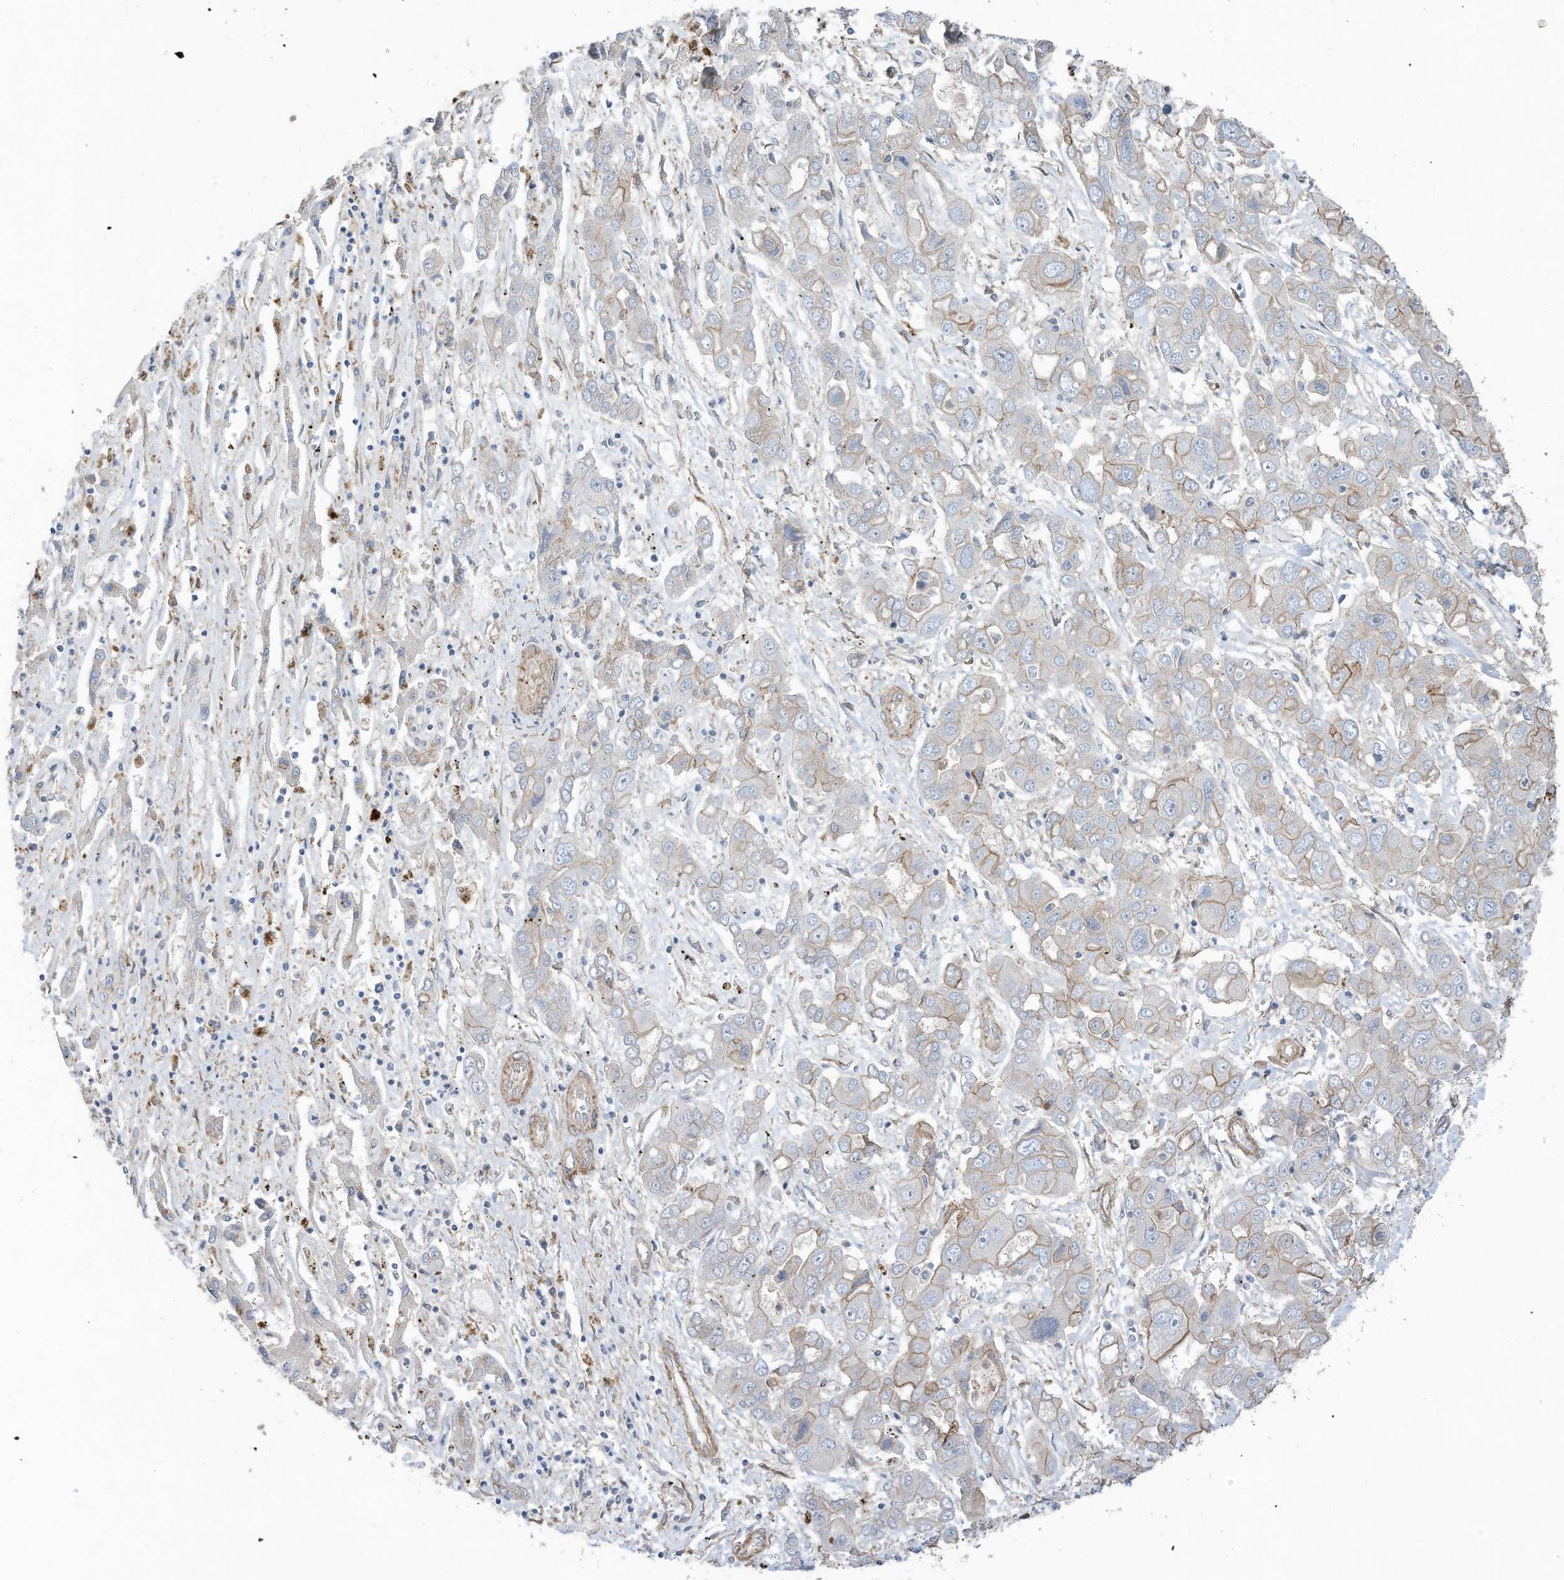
{"staining": {"intensity": "weak", "quantity": "<25%", "location": "cytoplasmic/membranous"}, "tissue": "liver cancer", "cell_type": "Tumor cells", "image_type": "cancer", "snomed": [{"axis": "morphology", "description": "Cholangiocarcinoma"}, {"axis": "topography", "description": "Liver"}], "caption": "Immunohistochemistry image of neoplastic tissue: human cholangiocarcinoma (liver) stained with DAB demonstrates no significant protein staining in tumor cells.", "gene": "SLC17A7", "patient": {"sex": "male", "age": 67}}